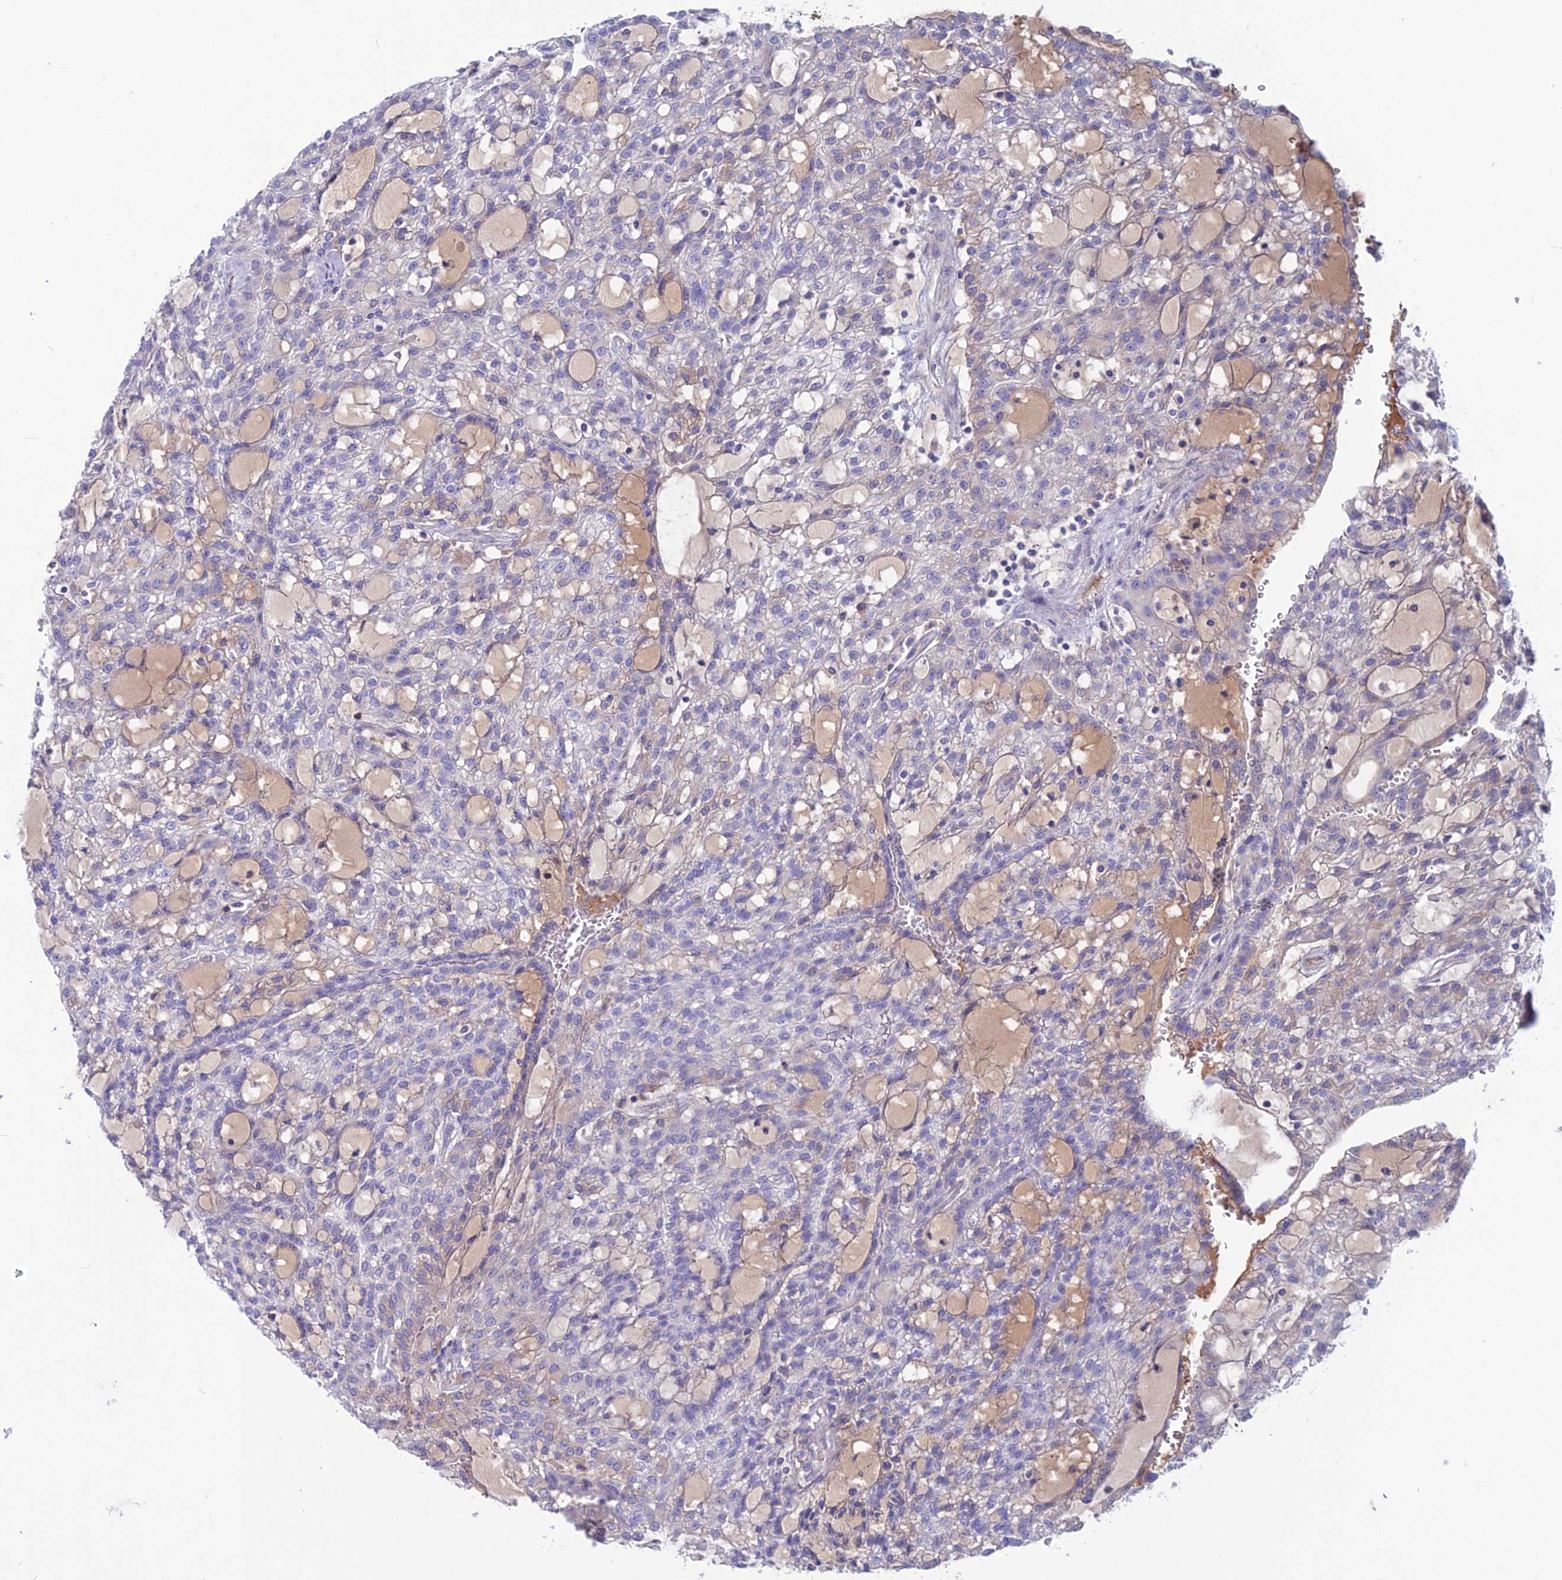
{"staining": {"intensity": "negative", "quantity": "none", "location": "none"}, "tissue": "renal cancer", "cell_type": "Tumor cells", "image_type": "cancer", "snomed": [{"axis": "morphology", "description": "Adenocarcinoma, NOS"}, {"axis": "topography", "description": "Kidney"}], "caption": "High power microscopy histopathology image of an IHC image of renal cancer (adenocarcinoma), revealing no significant expression in tumor cells. The staining is performed using DAB (3,3'-diaminobenzidine) brown chromogen with nuclei counter-stained in using hematoxylin.", "gene": "SNAP91", "patient": {"sex": "male", "age": 63}}